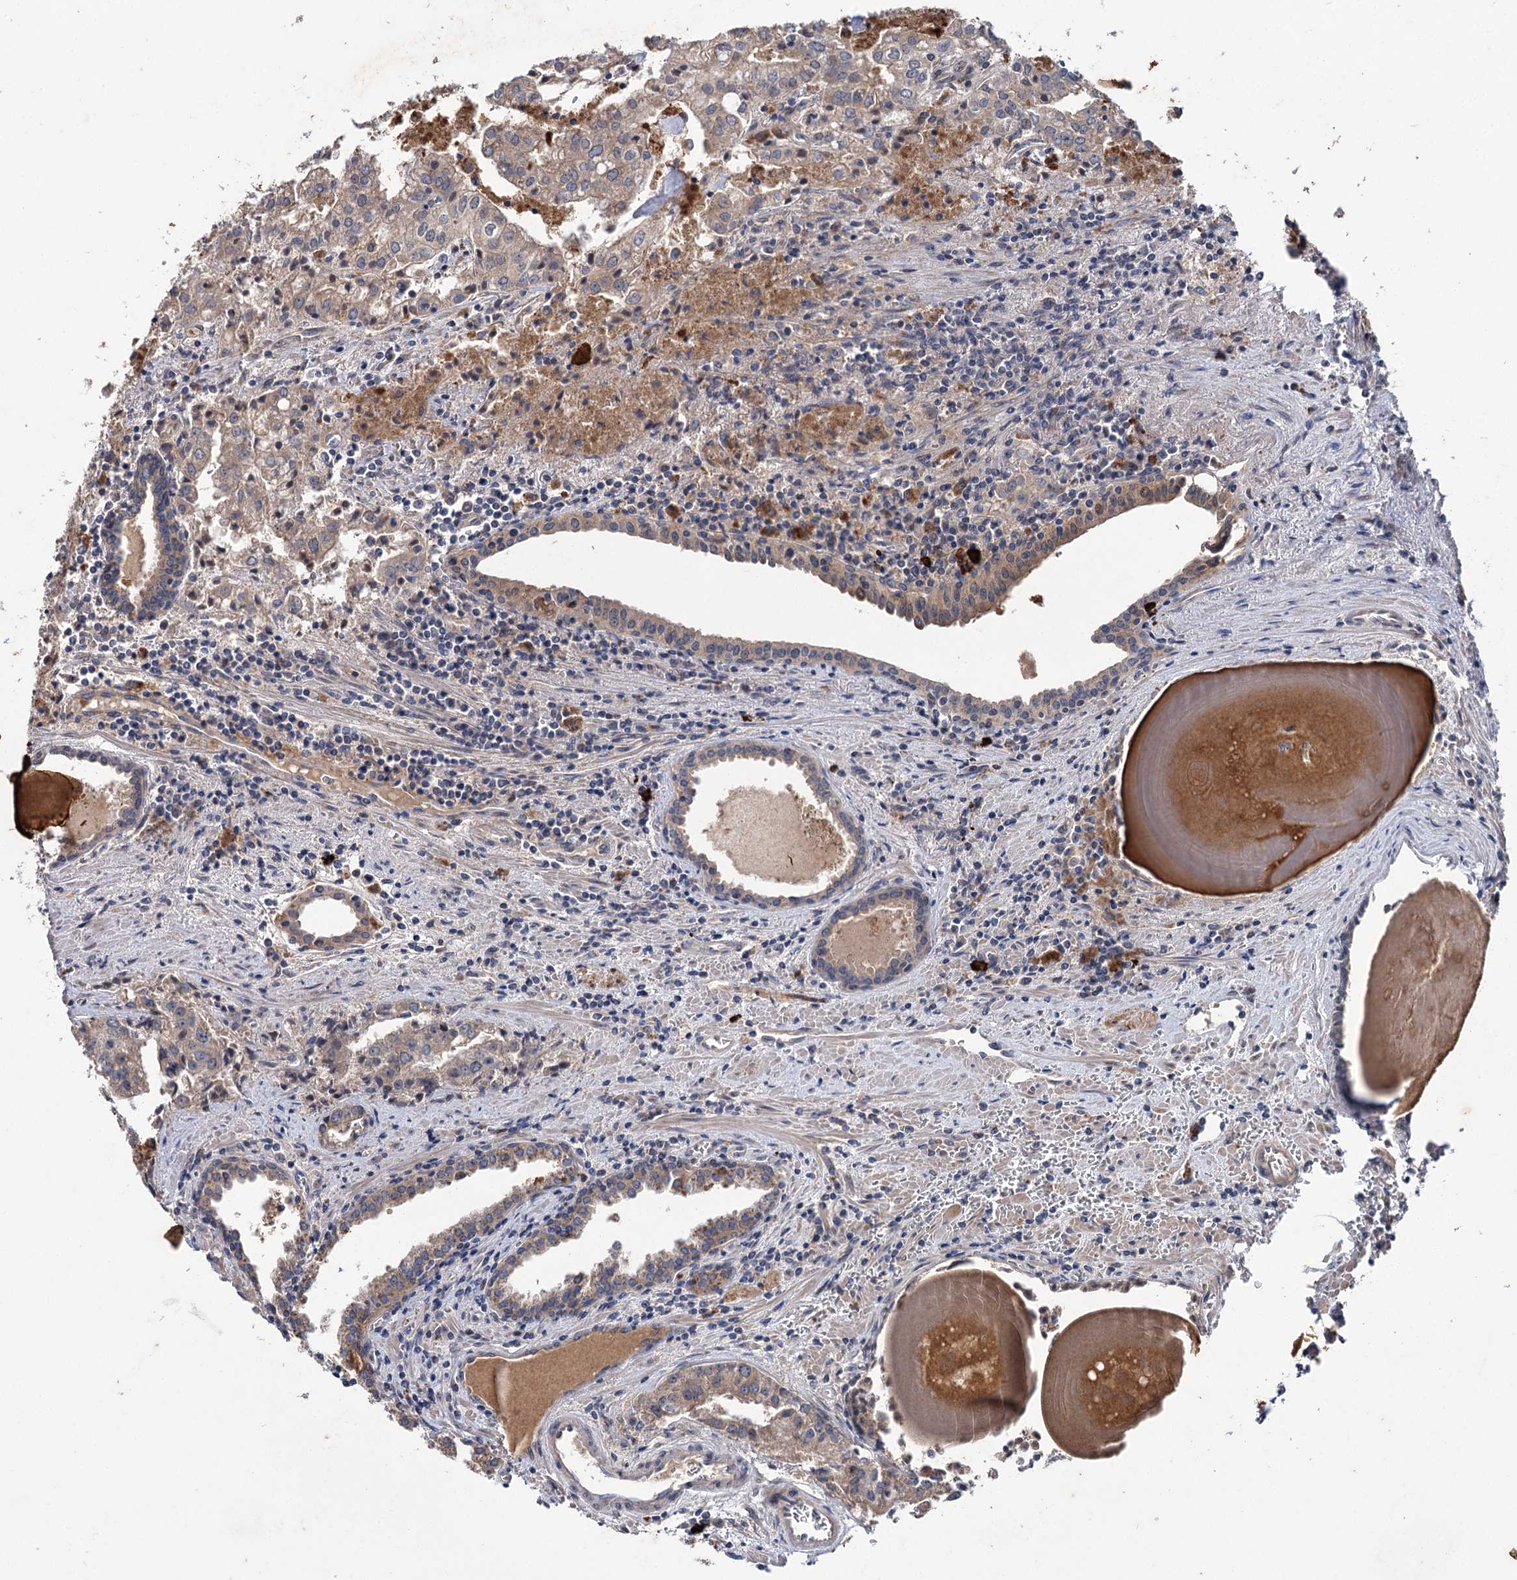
{"staining": {"intensity": "weak", "quantity": ">75%", "location": "cytoplasmic/membranous"}, "tissue": "prostate cancer", "cell_type": "Tumor cells", "image_type": "cancer", "snomed": [{"axis": "morphology", "description": "Adenocarcinoma, High grade"}, {"axis": "topography", "description": "Prostate"}], "caption": "Human prostate cancer stained with a brown dye exhibits weak cytoplasmic/membranous positive positivity in approximately >75% of tumor cells.", "gene": "PTPN3", "patient": {"sex": "male", "age": 68}}